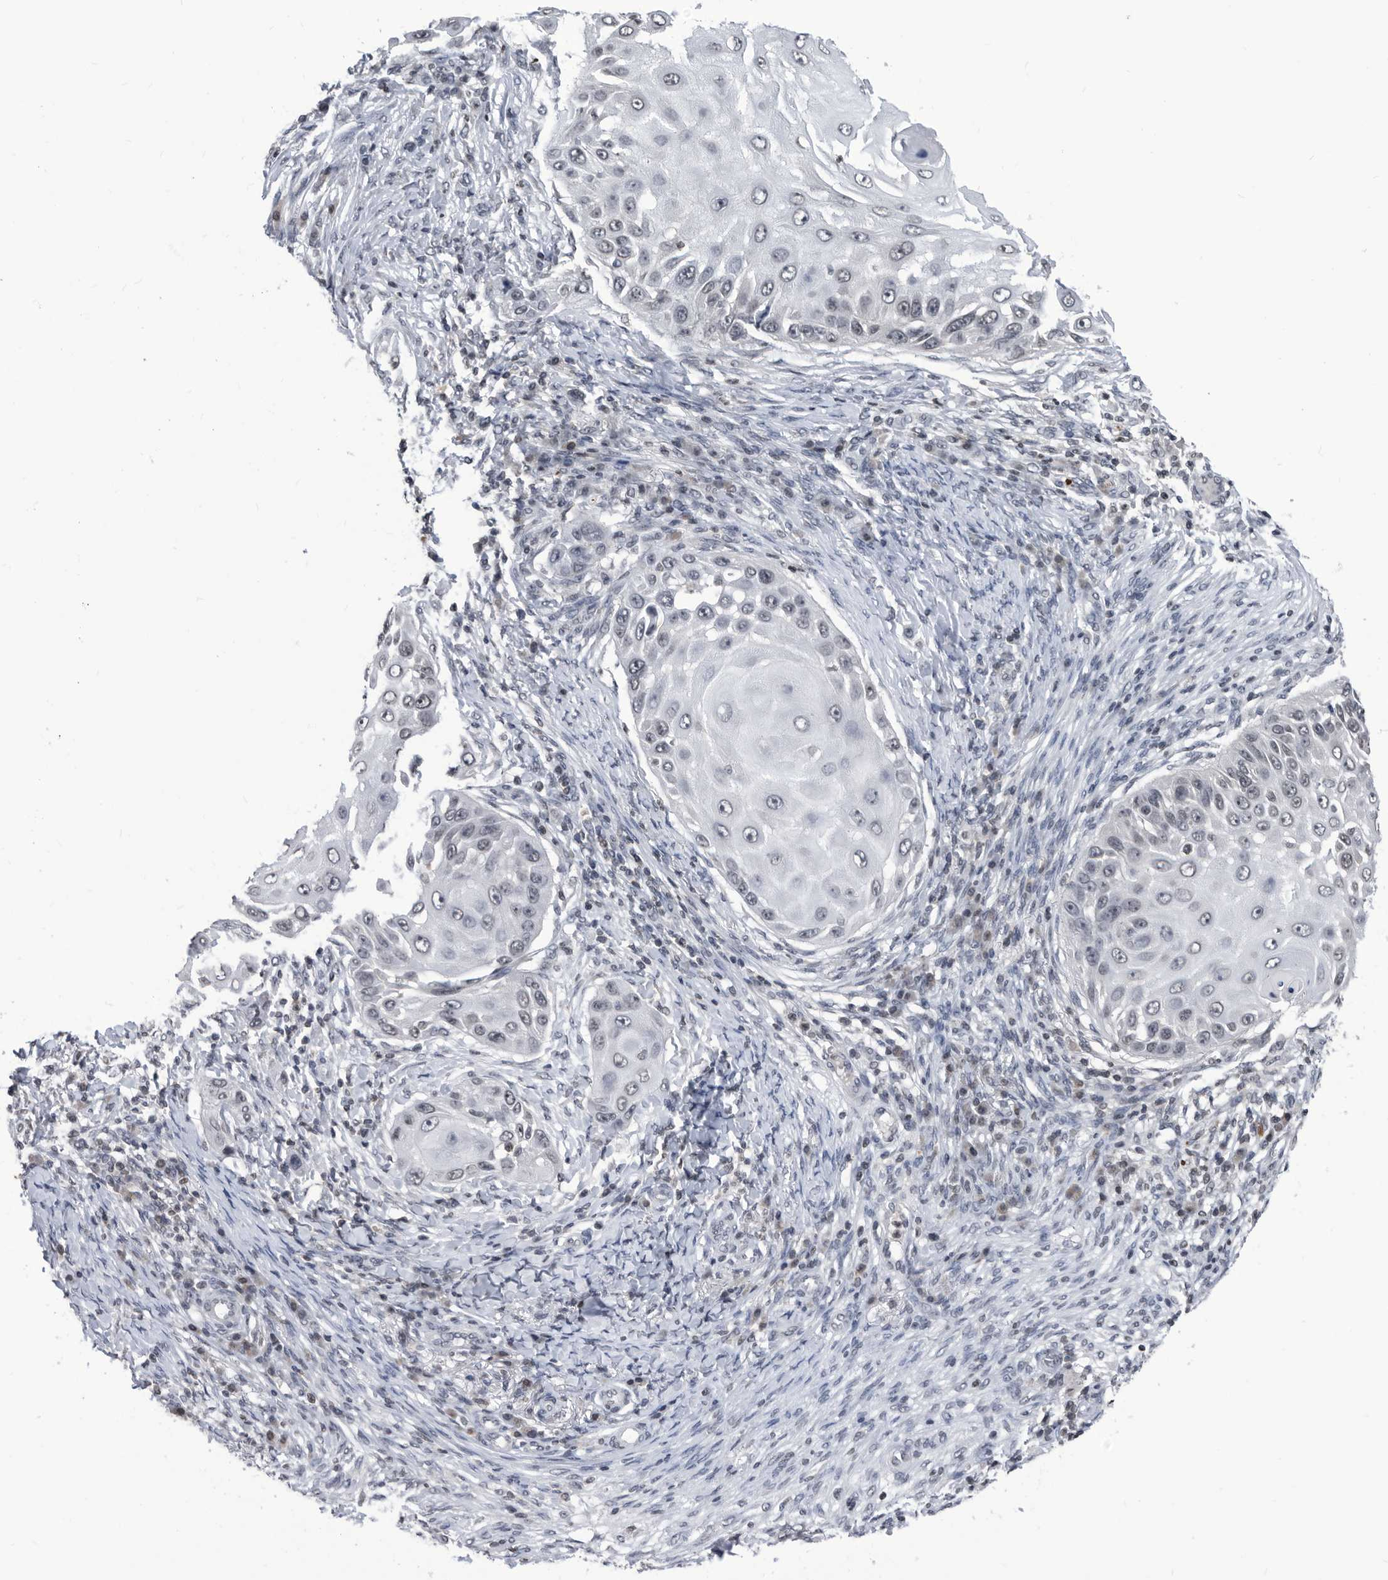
{"staining": {"intensity": "weak", "quantity": "<25%", "location": "nuclear"}, "tissue": "skin cancer", "cell_type": "Tumor cells", "image_type": "cancer", "snomed": [{"axis": "morphology", "description": "Squamous cell carcinoma, NOS"}, {"axis": "topography", "description": "Skin"}], "caption": "This is an immunohistochemistry histopathology image of skin squamous cell carcinoma. There is no expression in tumor cells.", "gene": "TSTD1", "patient": {"sex": "female", "age": 44}}